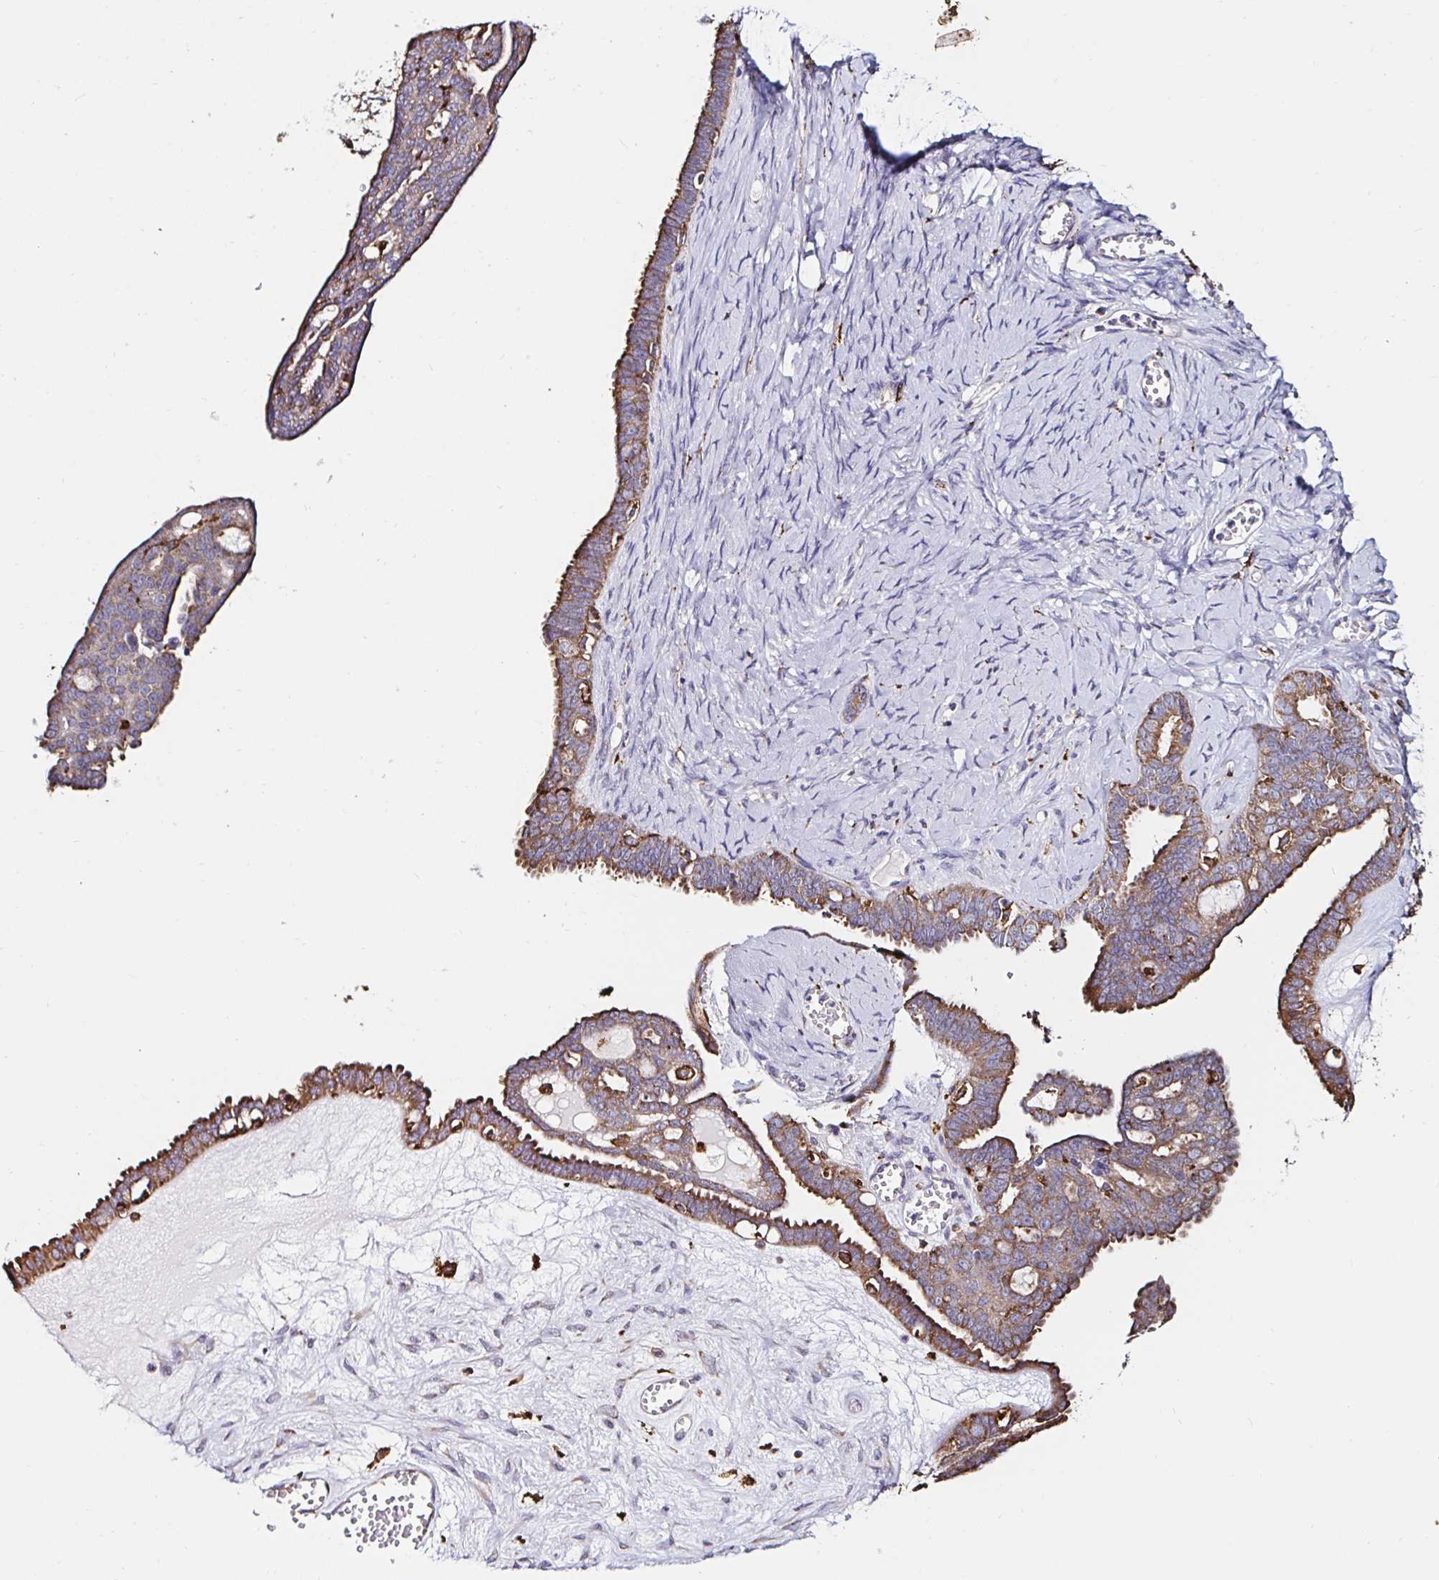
{"staining": {"intensity": "moderate", "quantity": ">75%", "location": "cytoplasmic/membranous"}, "tissue": "ovarian cancer", "cell_type": "Tumor cells", "image_type": "cancer", "snomed": [{"axis": "morphology", "description": "Cystadenocarcinoma, serous, NOS"}, {"axis": "topography", "description": "Ovary"}], "caption": "Brown immunohistochemical staining in serous cystadenocarcinoma (ovarian) demonstrates moderate cytoplasmic/membranous expression in approximately >75% of tumor cells.", "gene": "MSR1", "patient": {"sex": "female", "age": 71}}